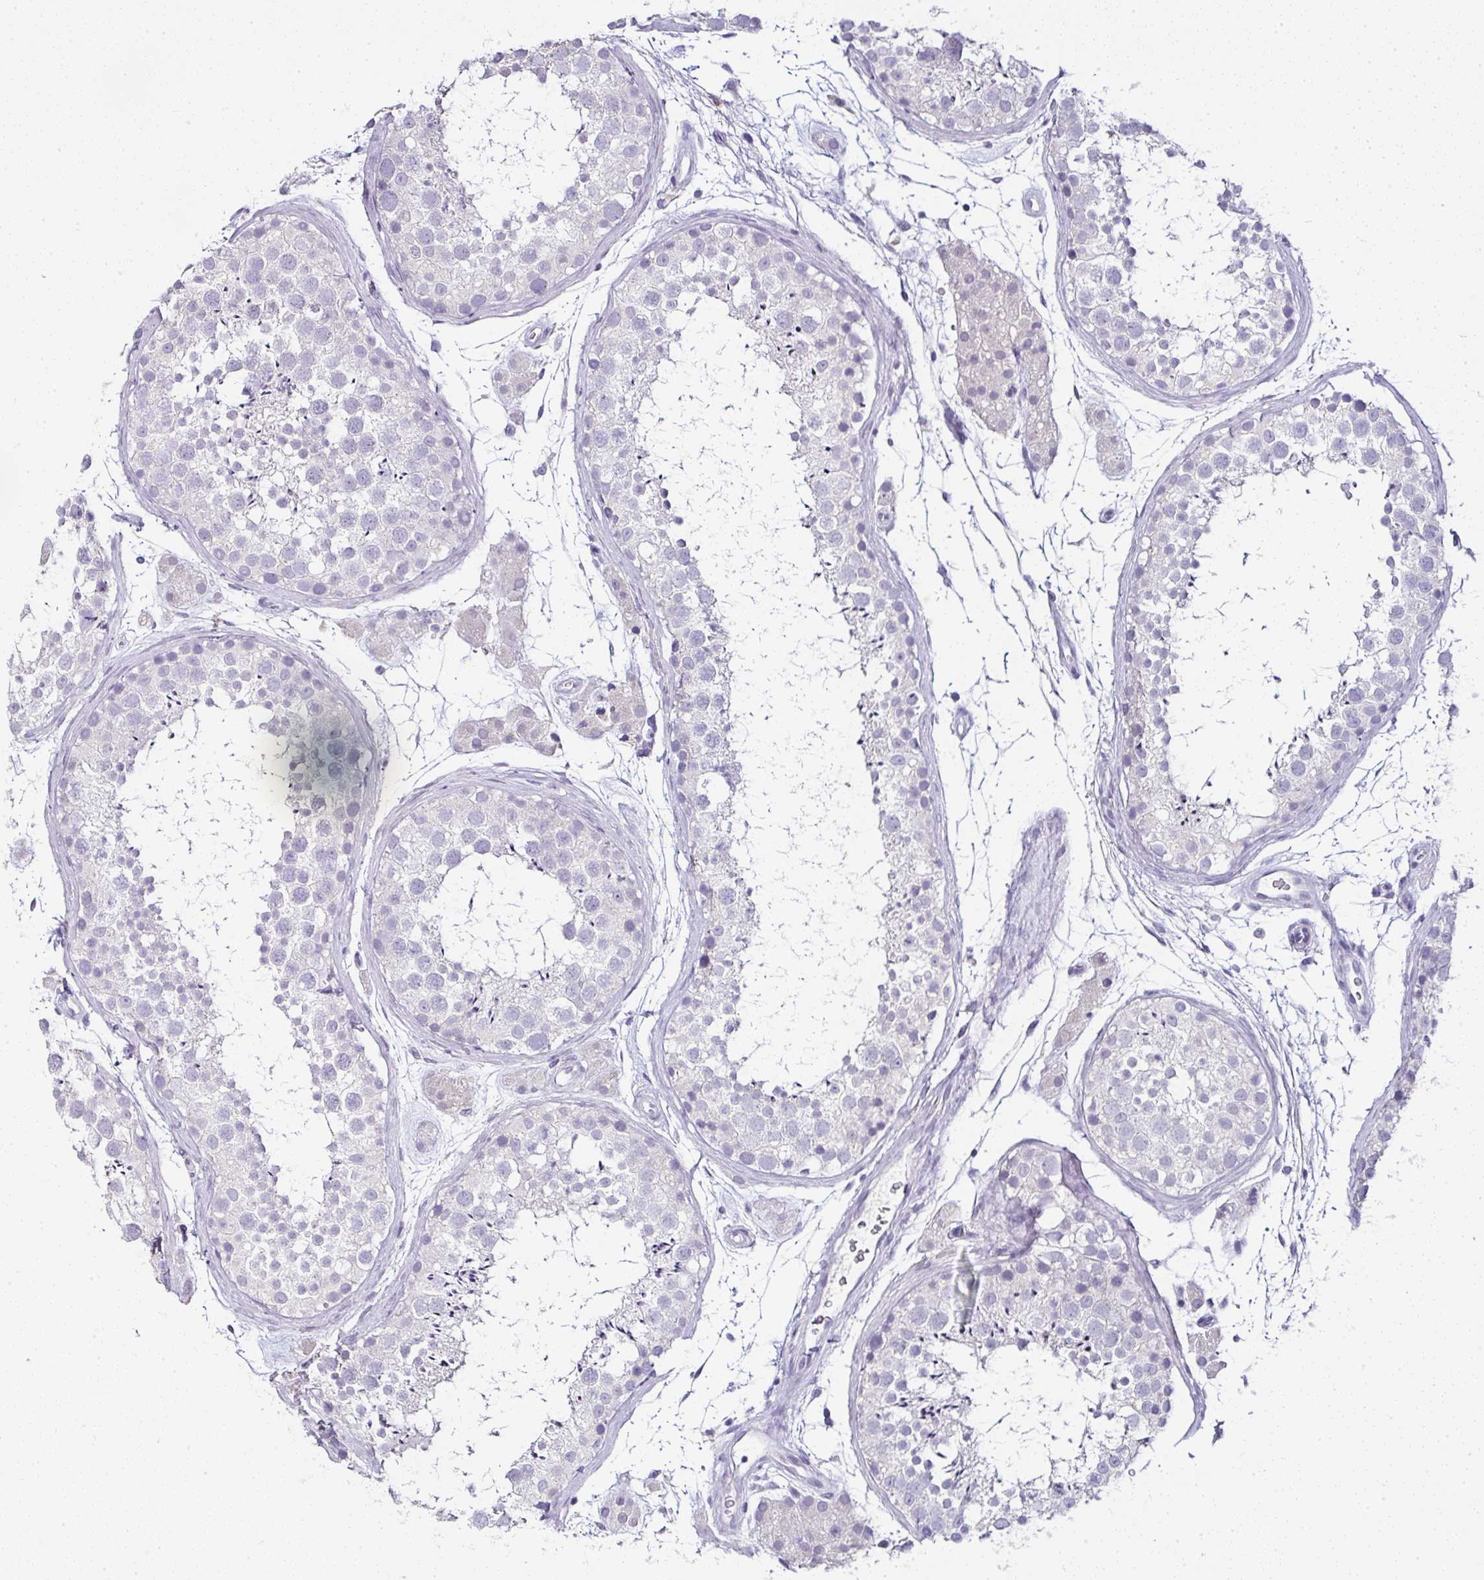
{"staining": {"intensity": "negative", "quantity": "none", "location": "none"}, "tissue": "testis", "cell_type": "Cells in seminiferous ducts", "image_type": "normal", "snomed": [{"axis": "morphology", "description": "Normal tissue, NOS"}, {"axis": "topography", "description": "Testis"}], "caption": "Protein analysis of benign testis exhibits no significant staining in cells in seminiferous ducts.", "gene": "SERPINB3", "patient": {"sex": "male", "age": 41}}